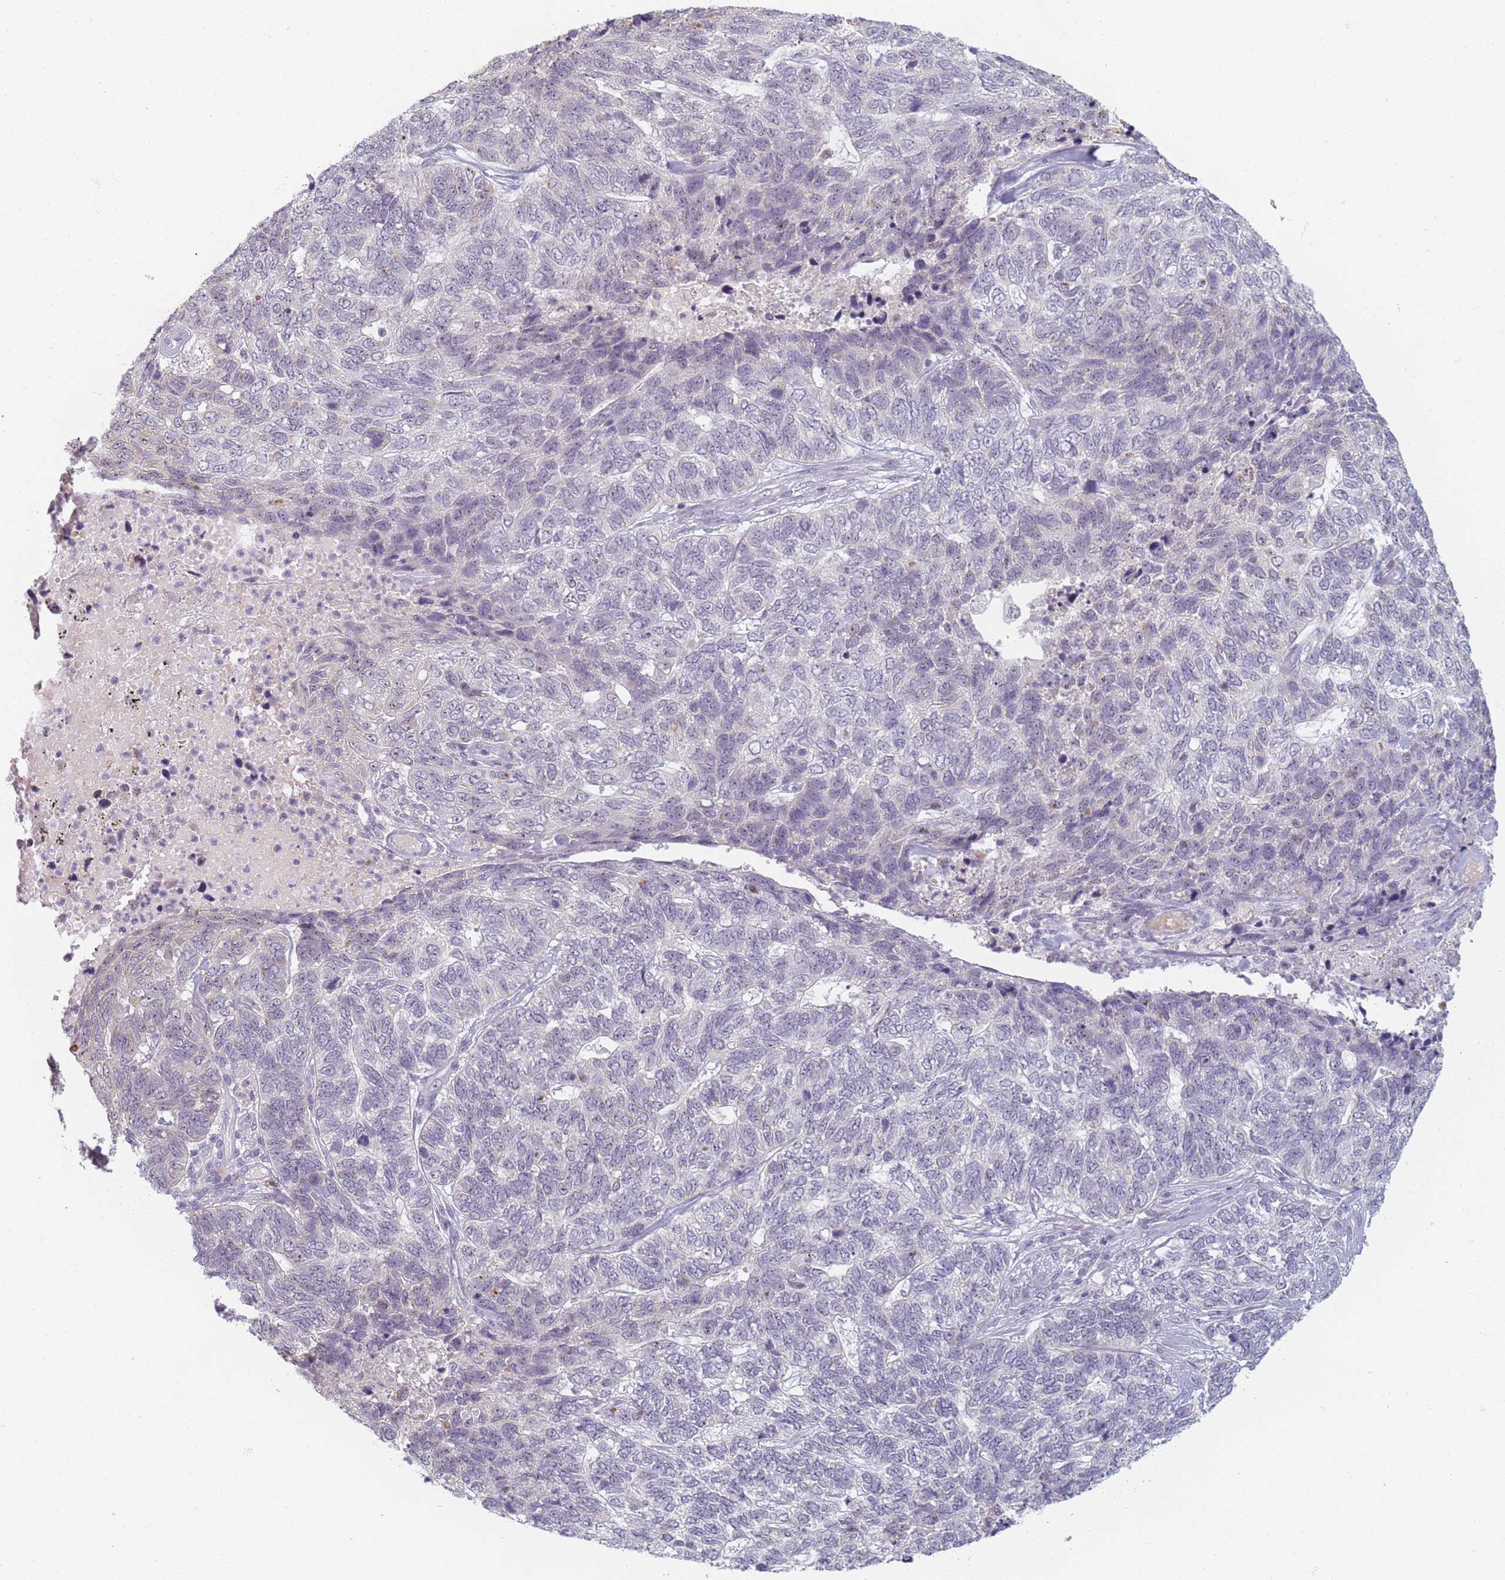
{"staining": {"intensity": "negative", "quantity": "none", "location": "none"}, "tissue": "skin cancer", "cell_type": "Tumor cells", "image_type": "cancer", "snomed": [{"axis": "morphology", "description": "Basal cell carcinoma"}, {"axis": "topography", "description": "Skin"}], "caption": "Image shows no significant protein positivity in tumor cells of basal cell carcinoma (skin).", "gene": "SLC38A9", "patient": {"sex": "female", "age": 65}}